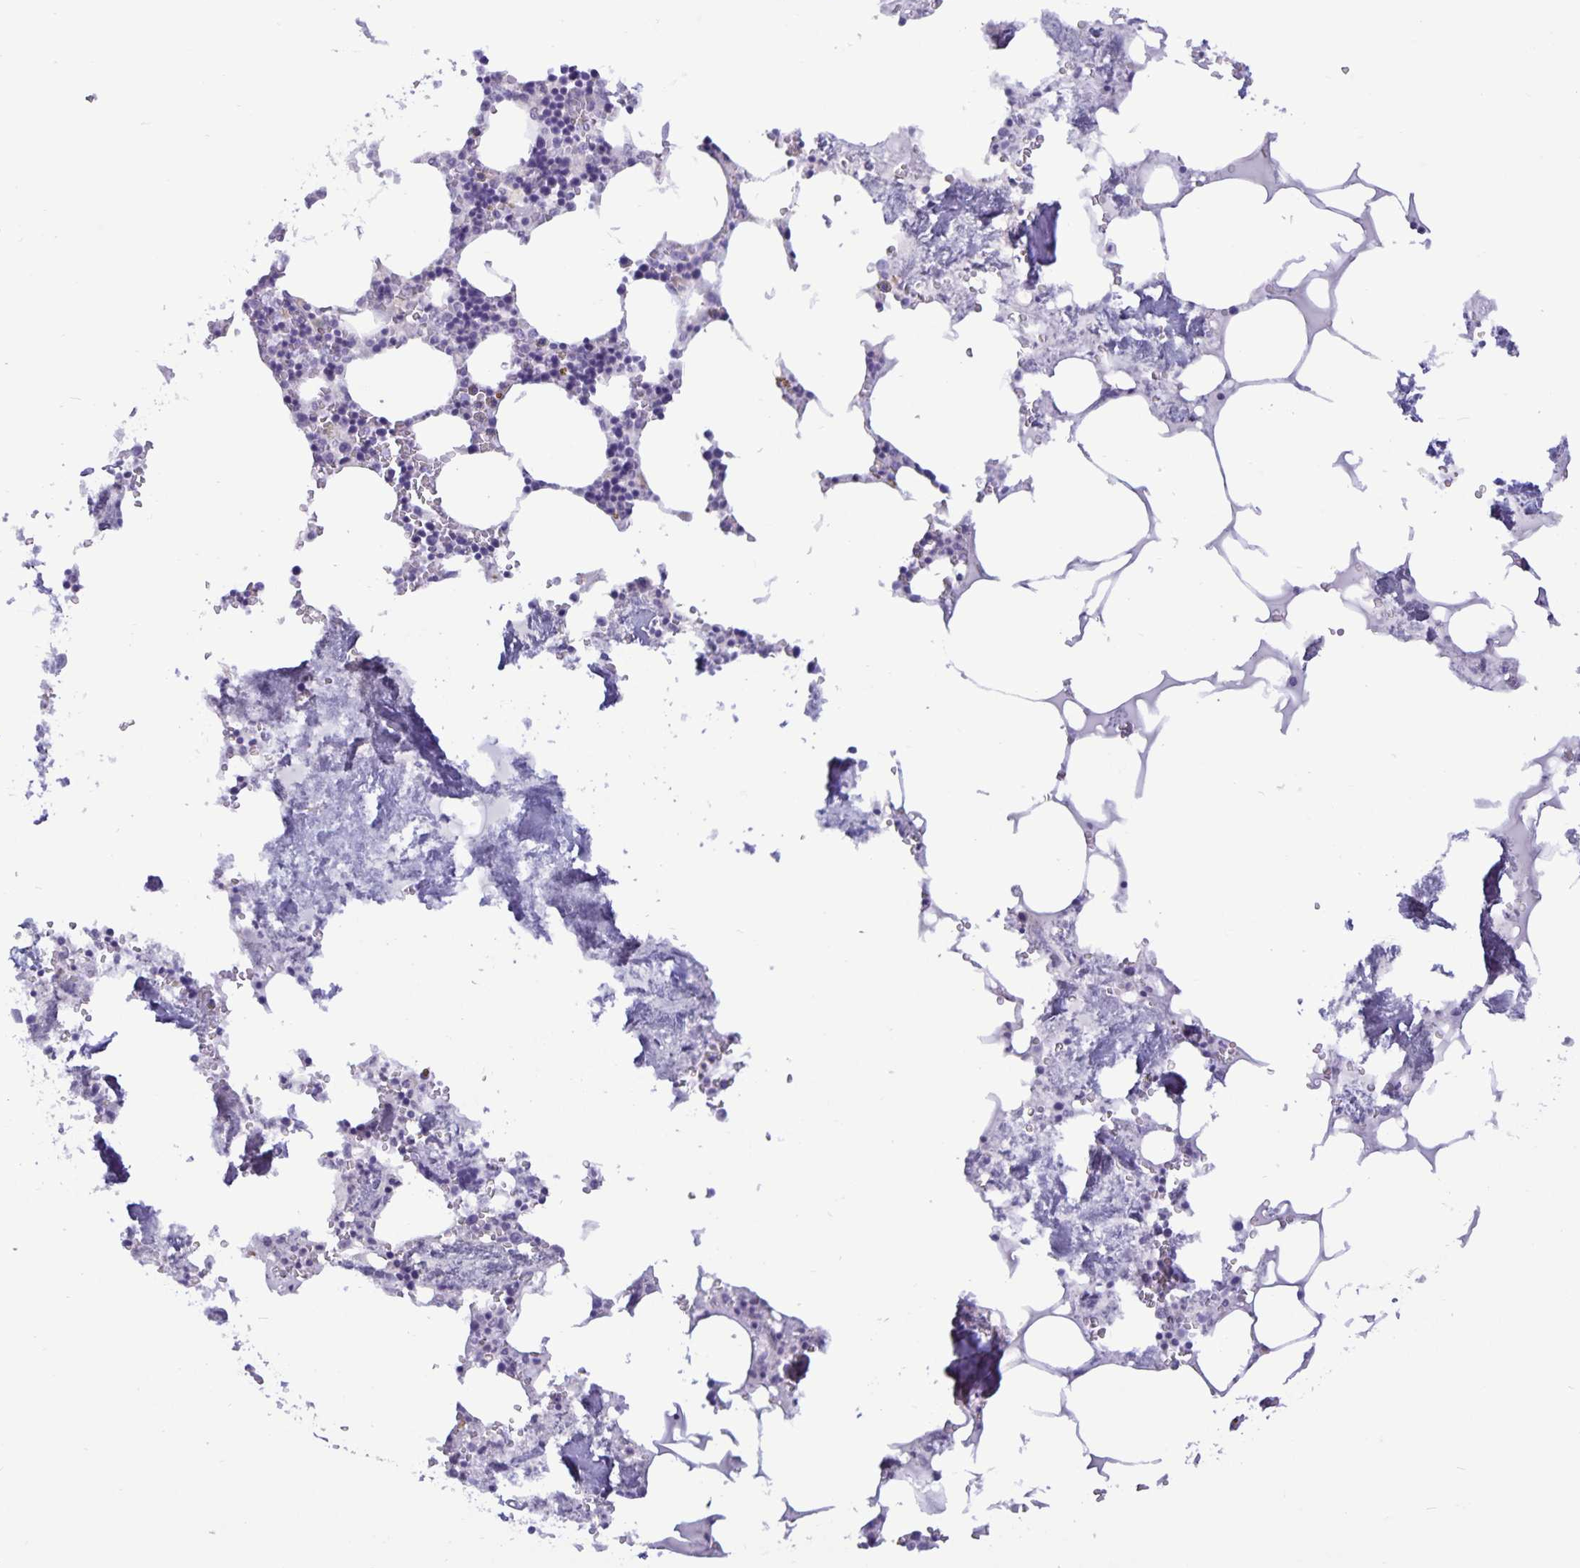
{"staining": {"intensity": "strong", "quantity": "<25%", "location": "cytoplasmic/membranous"}, "tissue": "bone marrow", "cell_type": "Hematopoietic cells", "image_type": "normal", "snomed": [{"axis": "morphology", "description": "Normal tissue, NOS"}, {"axis": "topography", "description": "Bone marrow"}], "caption": "An image showing strong cytoplasmic/membranous positivity in about <25% of hematopoietic cells in normal bone marrow, as visualized by brown immunohistochemical staining.", "gene": "IBTK", "patient": {"sex": "male", "age": 54}}